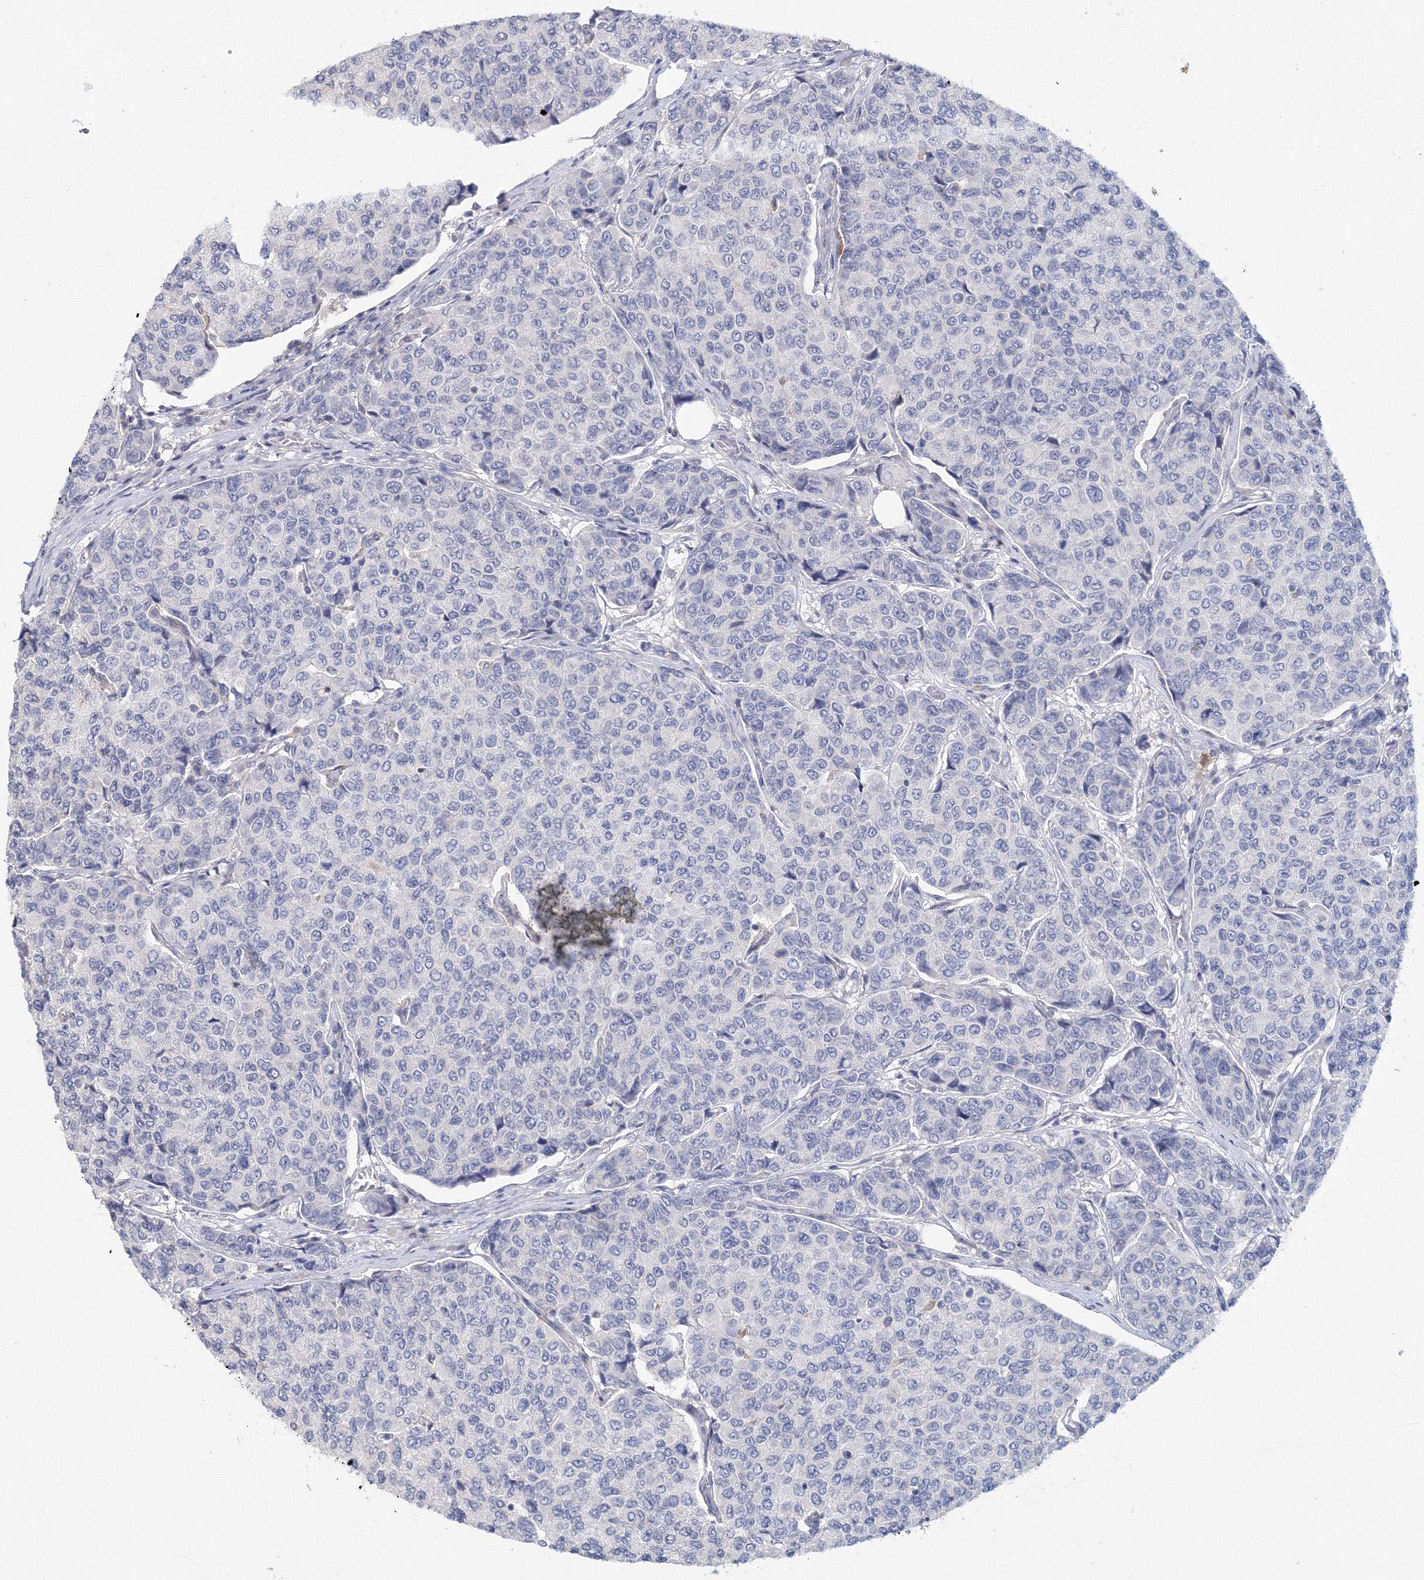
{"staining": {"intensity": "negative", "quantity": "none", "location": "none"}, "tissue": "breast cancer", "cell_type": "Tumor cells", "image_type": "cancer", "snomed": [{"axis": "morphology", "description": "Duct carcinoma"}, {"axis": "topography", "description": "Breast"}], "caption": "Micrograph shows no protein expression in tumor cells of intraductal carcinoma (breast) tissue.", "gene": "SLC7A7", "patient": {"sex": "female", "age": 55}}